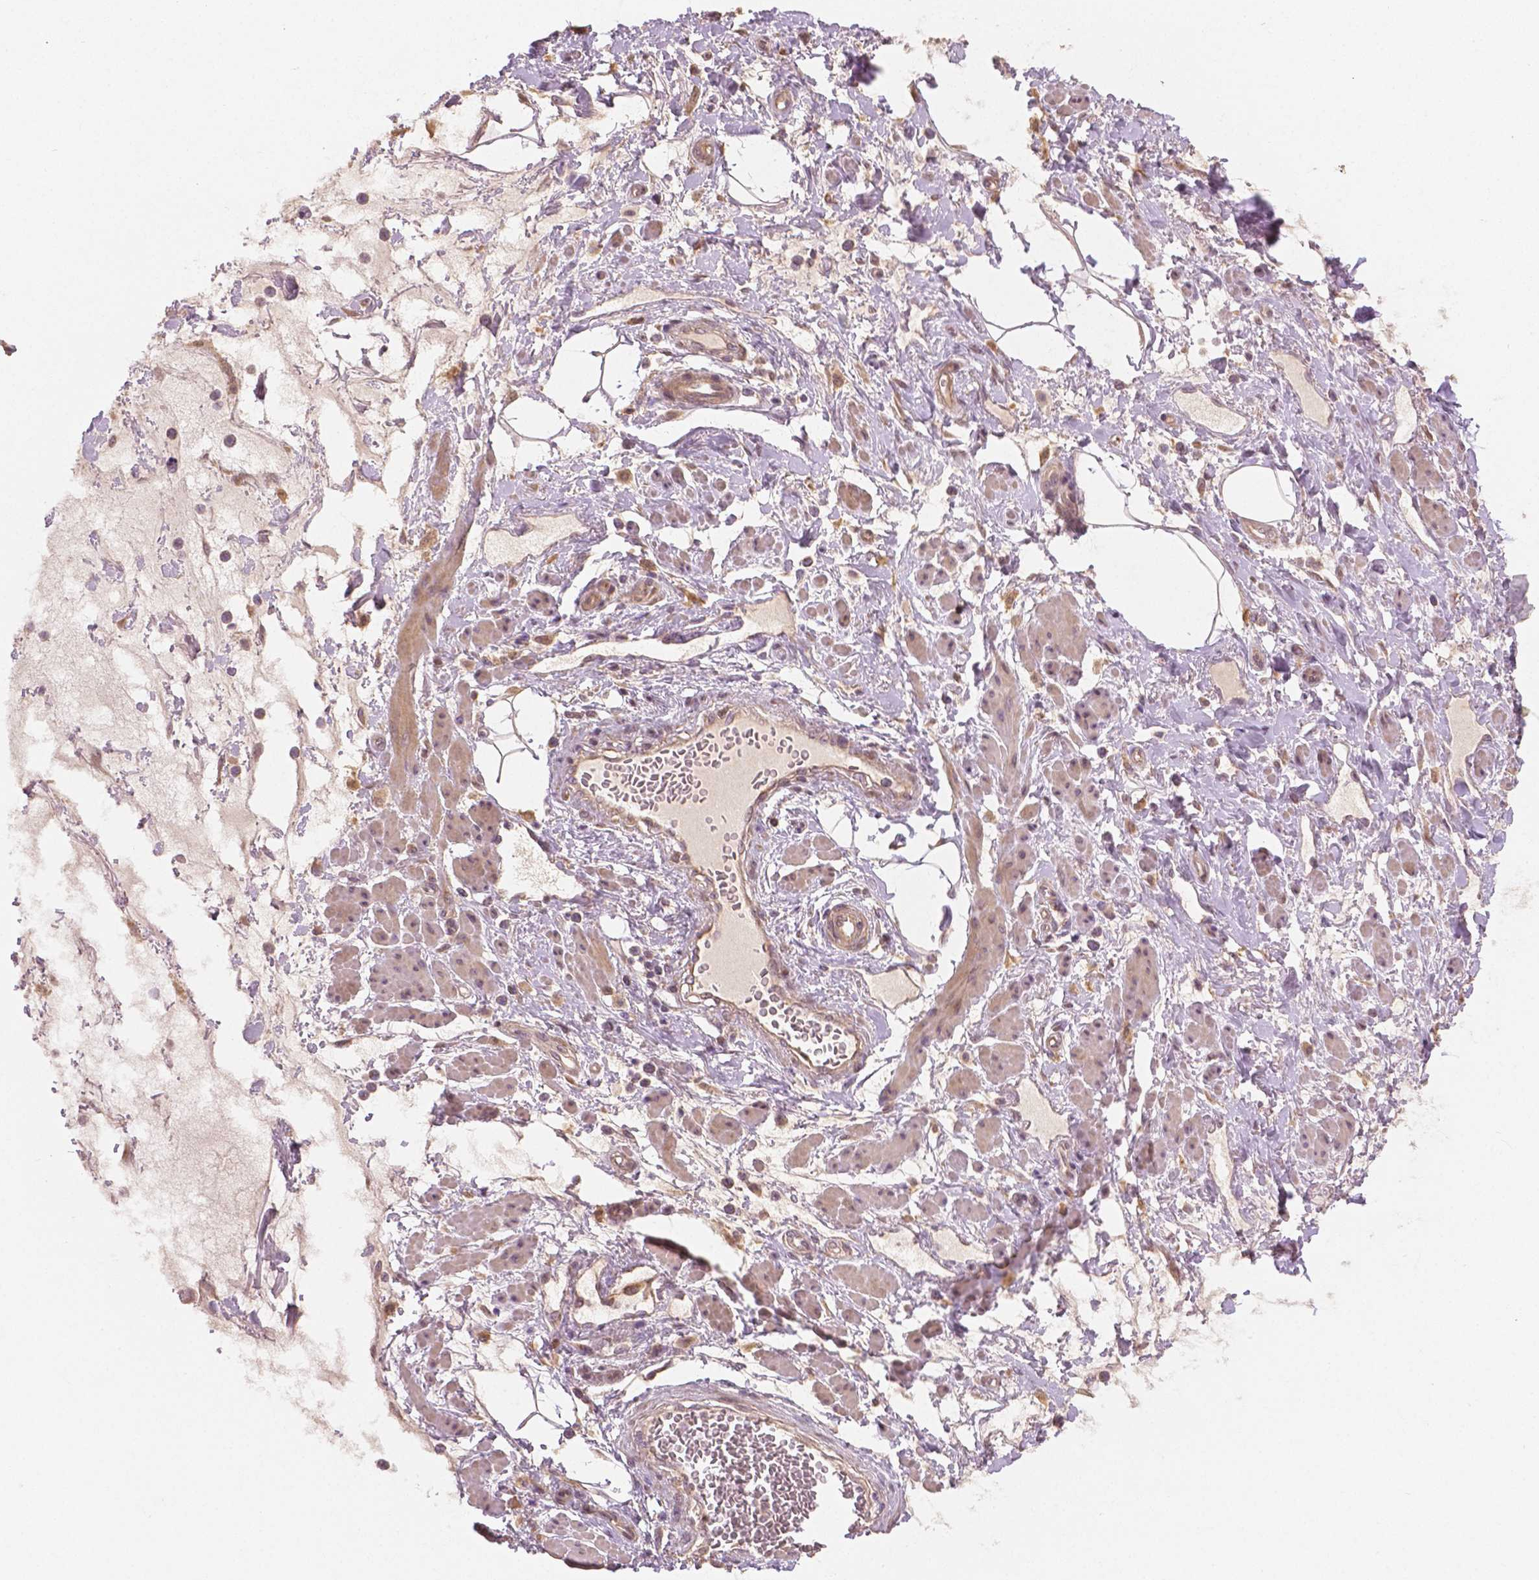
{"staining": {"intensity": "moderate", "quantity": "<25%", "location": "cytoplasmic/membranous"}, "tissue": "adipose tissue", "cell_type": "Adipocytes", "image_type": "normal", "snomed": [{"axis": "morphology", "description": "Normal tissue, NOS"}, {"axis": "topography", "description": "Vagina"}, {"axis": "topography", "description": "Peripheral nerve tissue"}], "caption": "The photomicrograph shows staining of benign adipose tissue, revealing moderate cytoplasmic/membranous protein positivity (brown color) within adipocytes.", "gene": "CLBA1", "patient": {"sex": "female", "age": 71}}